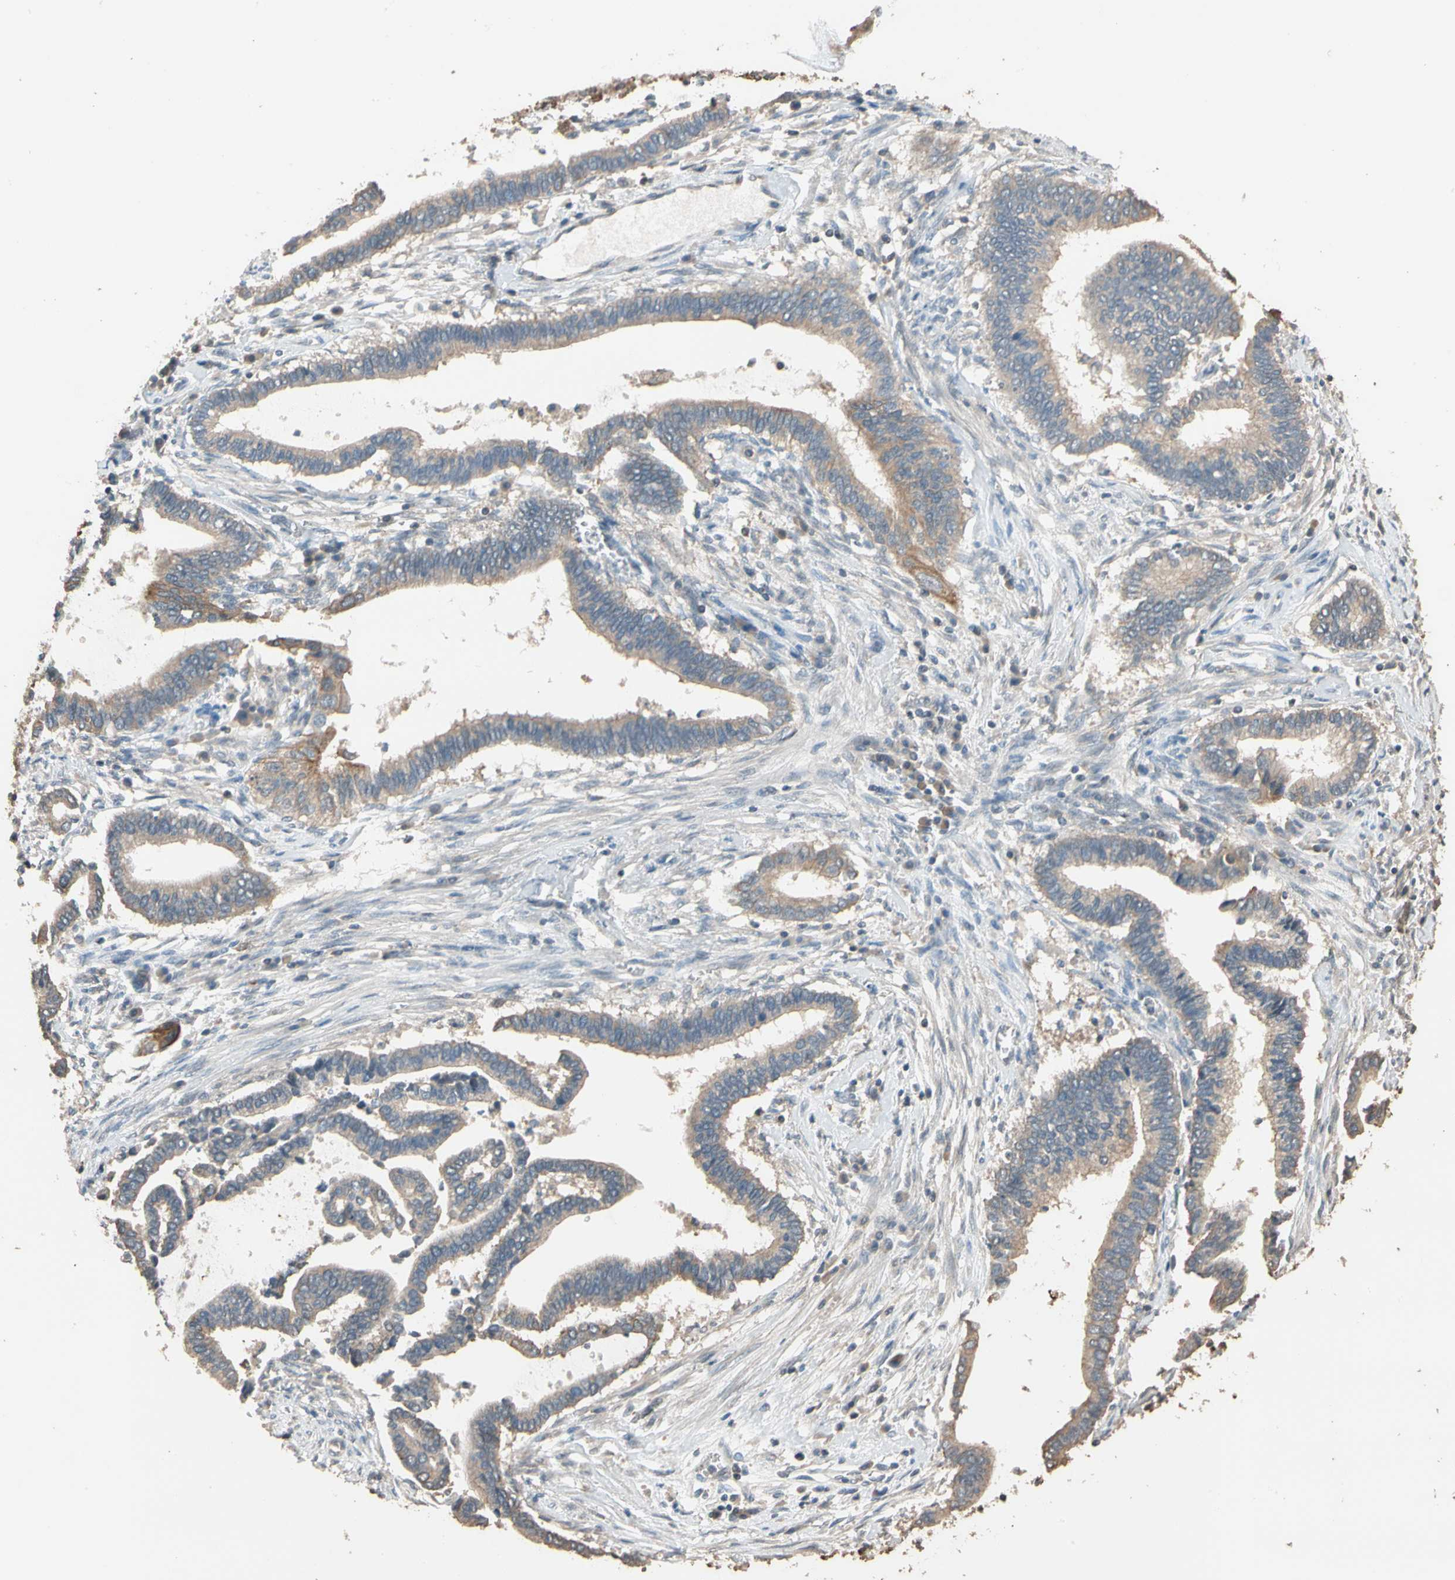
{"staining": {"intensity": "moderate", "quantity": ">75%", "location": "cytoplasmic/membranous"}, "tissue": "cervical cancer", "cell_type": "Tumor cells", "image_type": "cancer", "snomed": [{"axis": "morphology", "description": "Adenocarcinoma, NOS"}, {"axis": "topography", "description": "Cervix"}], "caption": "This micrograph shows cervical cancer stained with immunohistochemistry (IHC) to label a protein in brown. The cytoplasmic/membranous of tumor cells show moderate positivity for the protein. Nuclei are counter-stained blue.", "gene": "MAP3K7", "patient": {"sex": "female", "age": 44}}